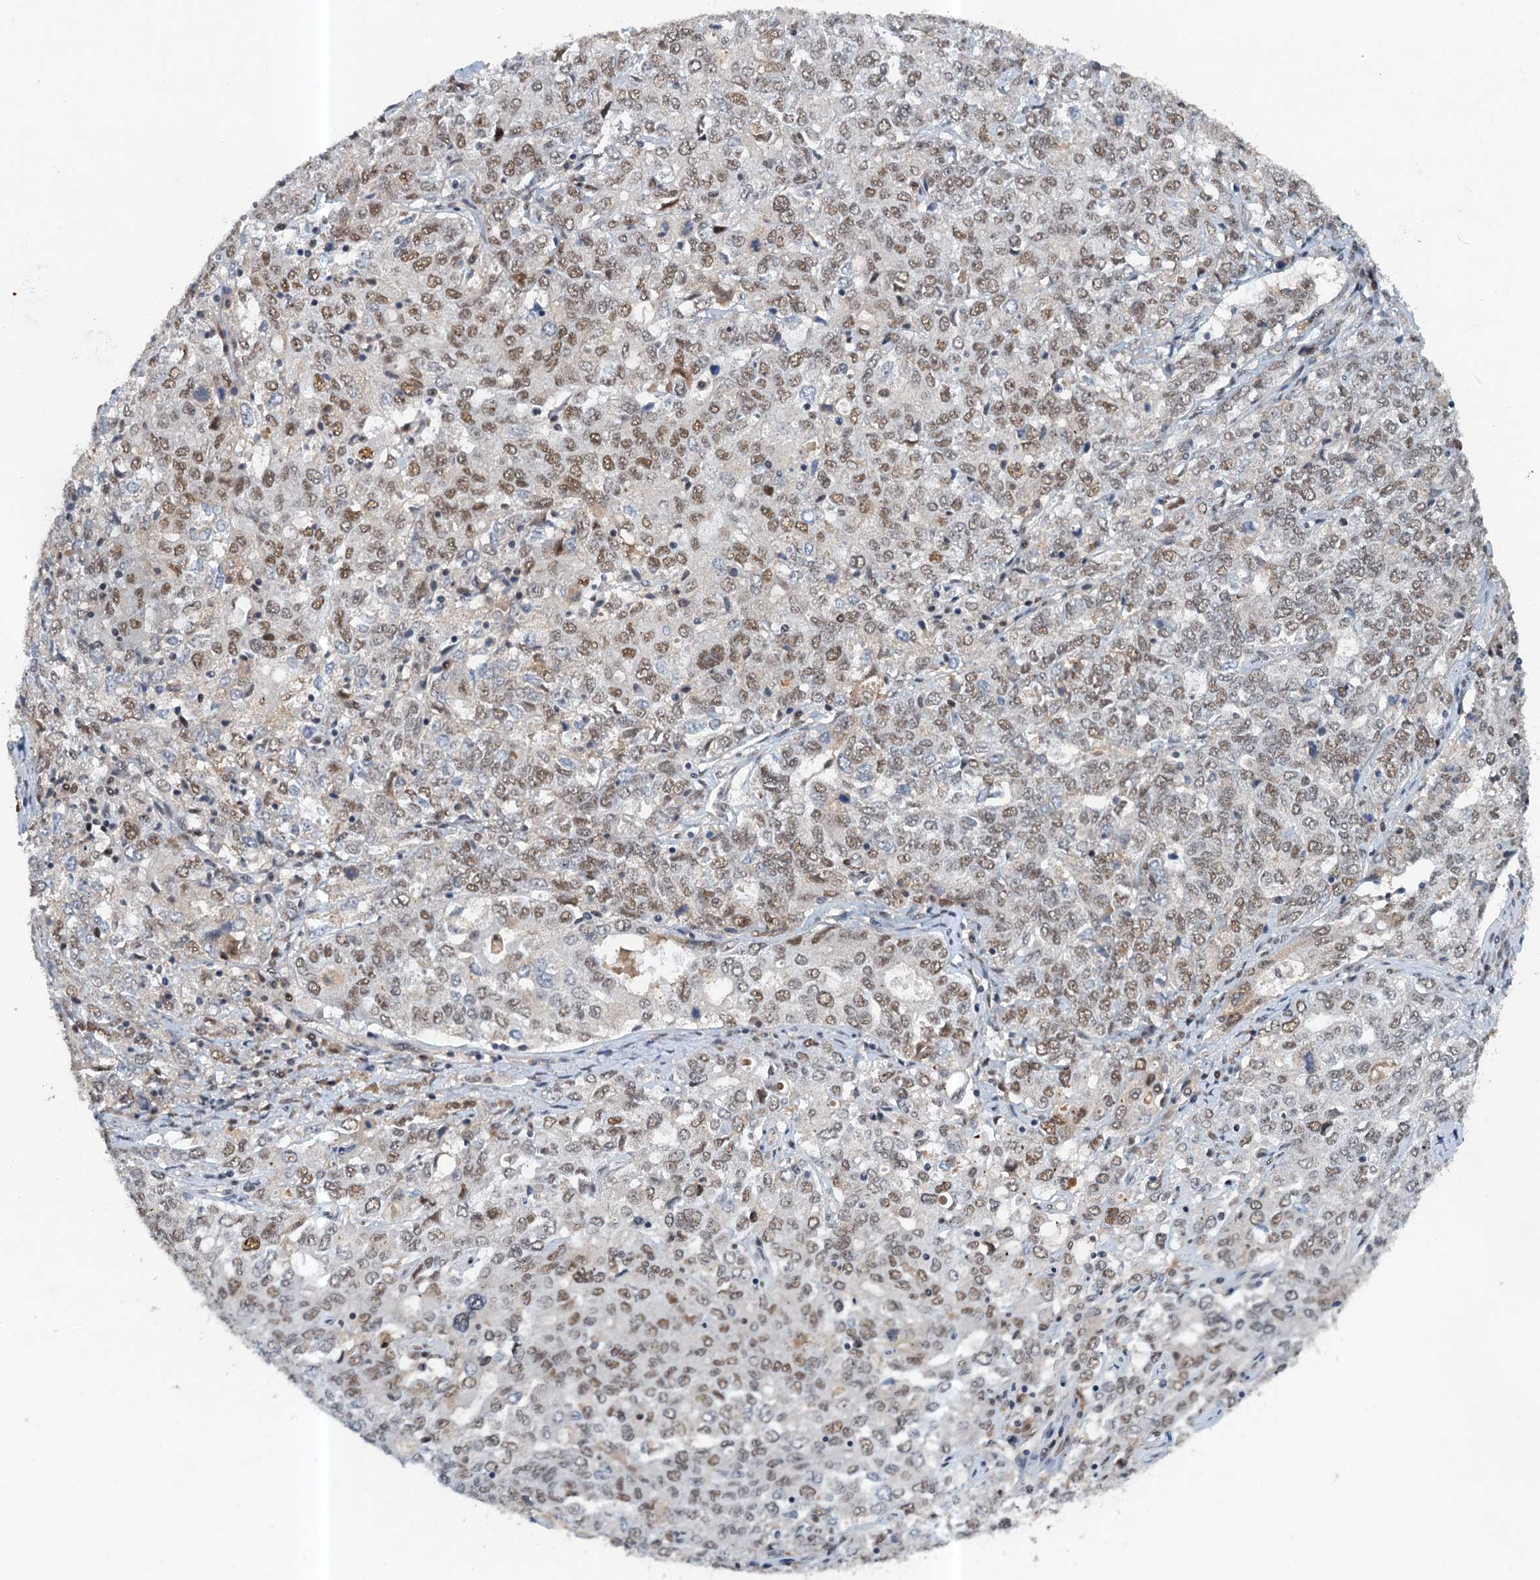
{"staining": {"intensity": "moderate", "quantity": "25%-75%", "location": "nuclear"}, "tissue": "ovarian cancer", "cell_type": "Tumor cells", "image_type": "cancer", "snomed": [{"axis": "morphology", "description": "Carcinoma, endometroid"}, {"axis": "topography", "description": "Ovary"}], "caption": "Ovarian cancer (endometroid carcinoma) stained with a protein marker exhibits moderate staining in tumor cells.", "gene": "CSTF3", "patient": {"sex": "female", "age": 62}}